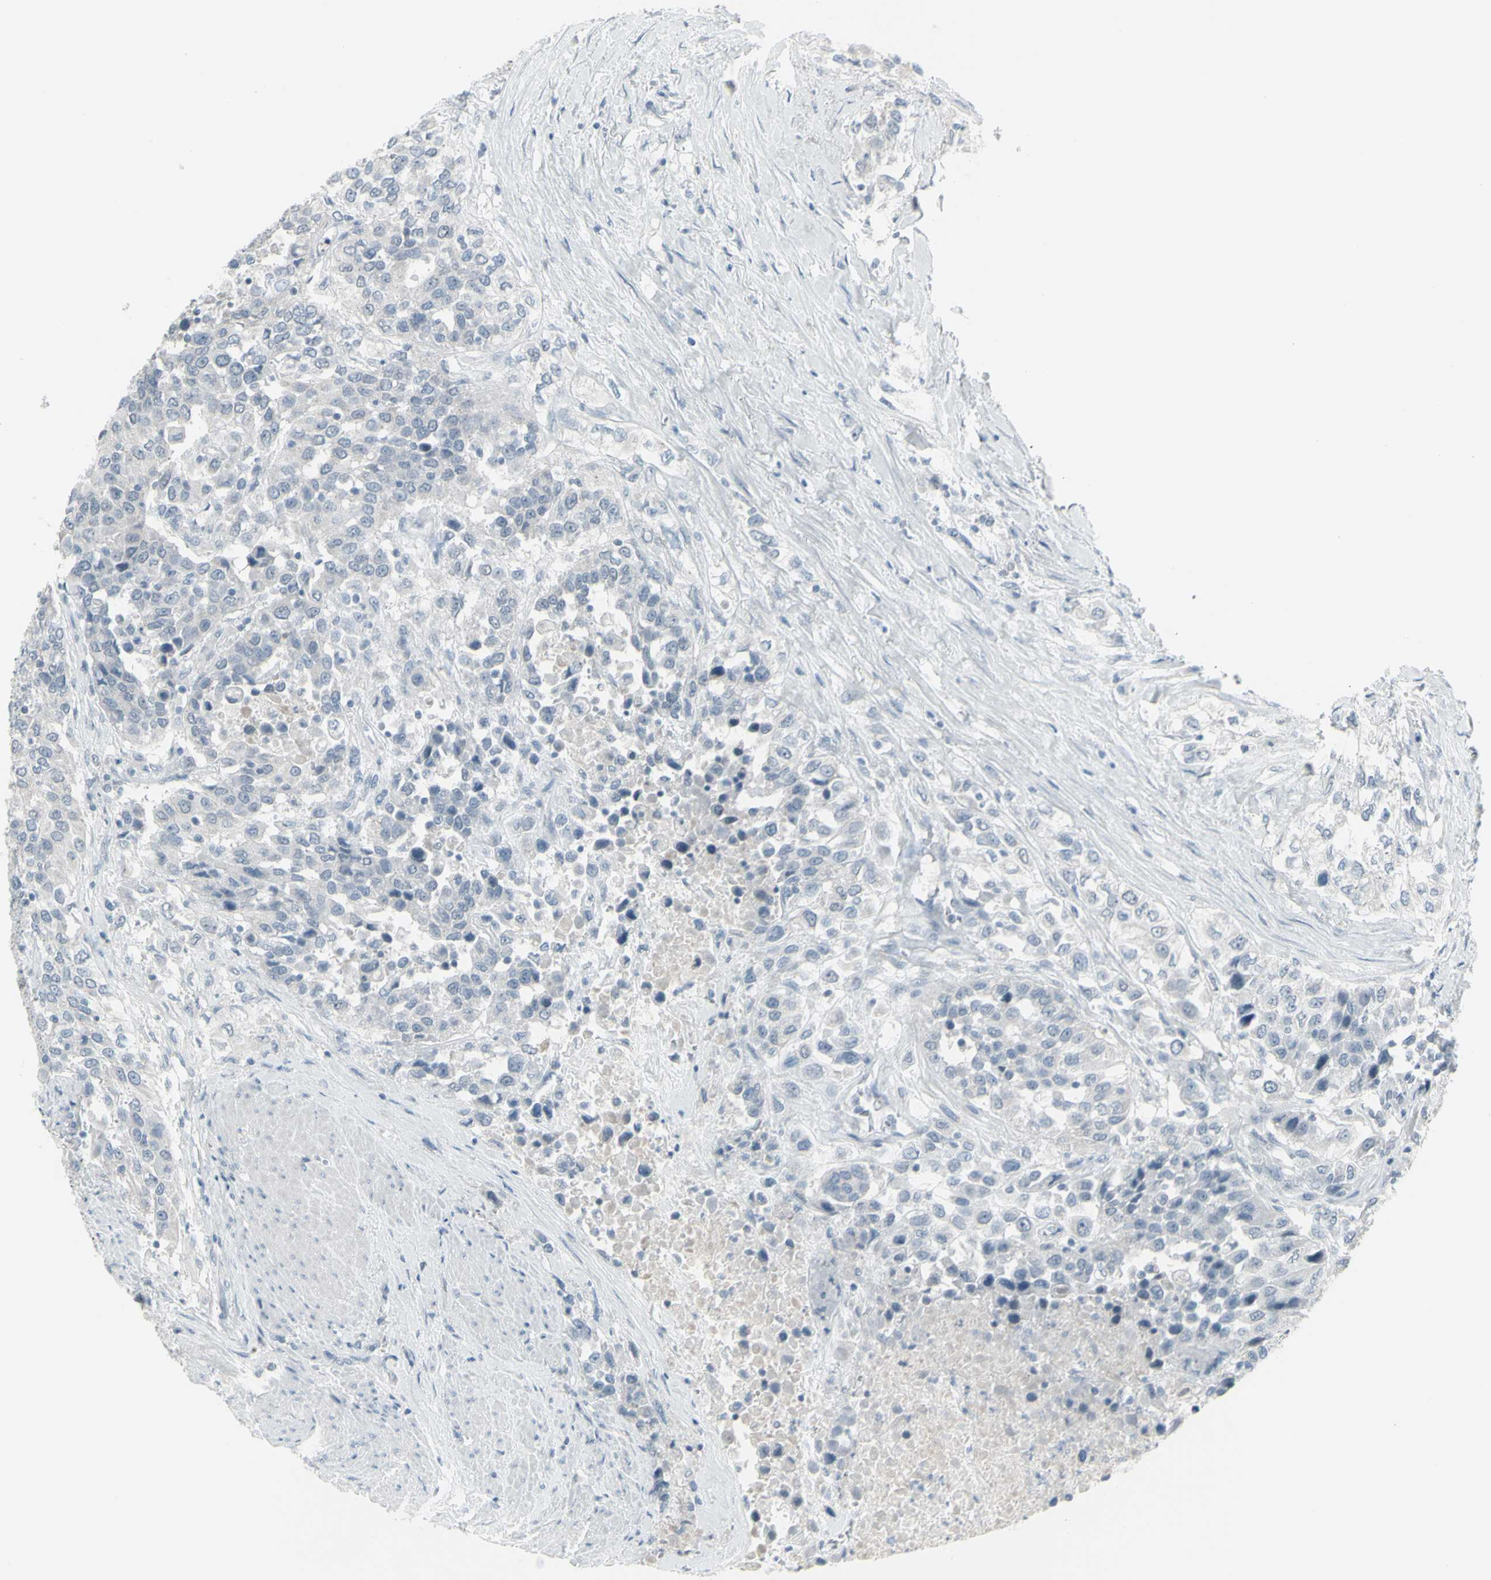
{"staining": {"intensity": "negative", "quantity": "none", "location": "none"}, "tissue": "urothelial cancer", "cell_type": "Tumor cells", "image_type": "cancer", "snomed": [{"axis": "morphology", "description": "Urothelial carcinoma, High grade"}, {"axis": "topography", "description": "Urinary bladder"}], "caption": "Urothelial cancer was stained to show a protein in brown. There is no significant staining in tumor cells.", "gene": "RAB3A", "patient": {"sex": "female", "age": 80}}